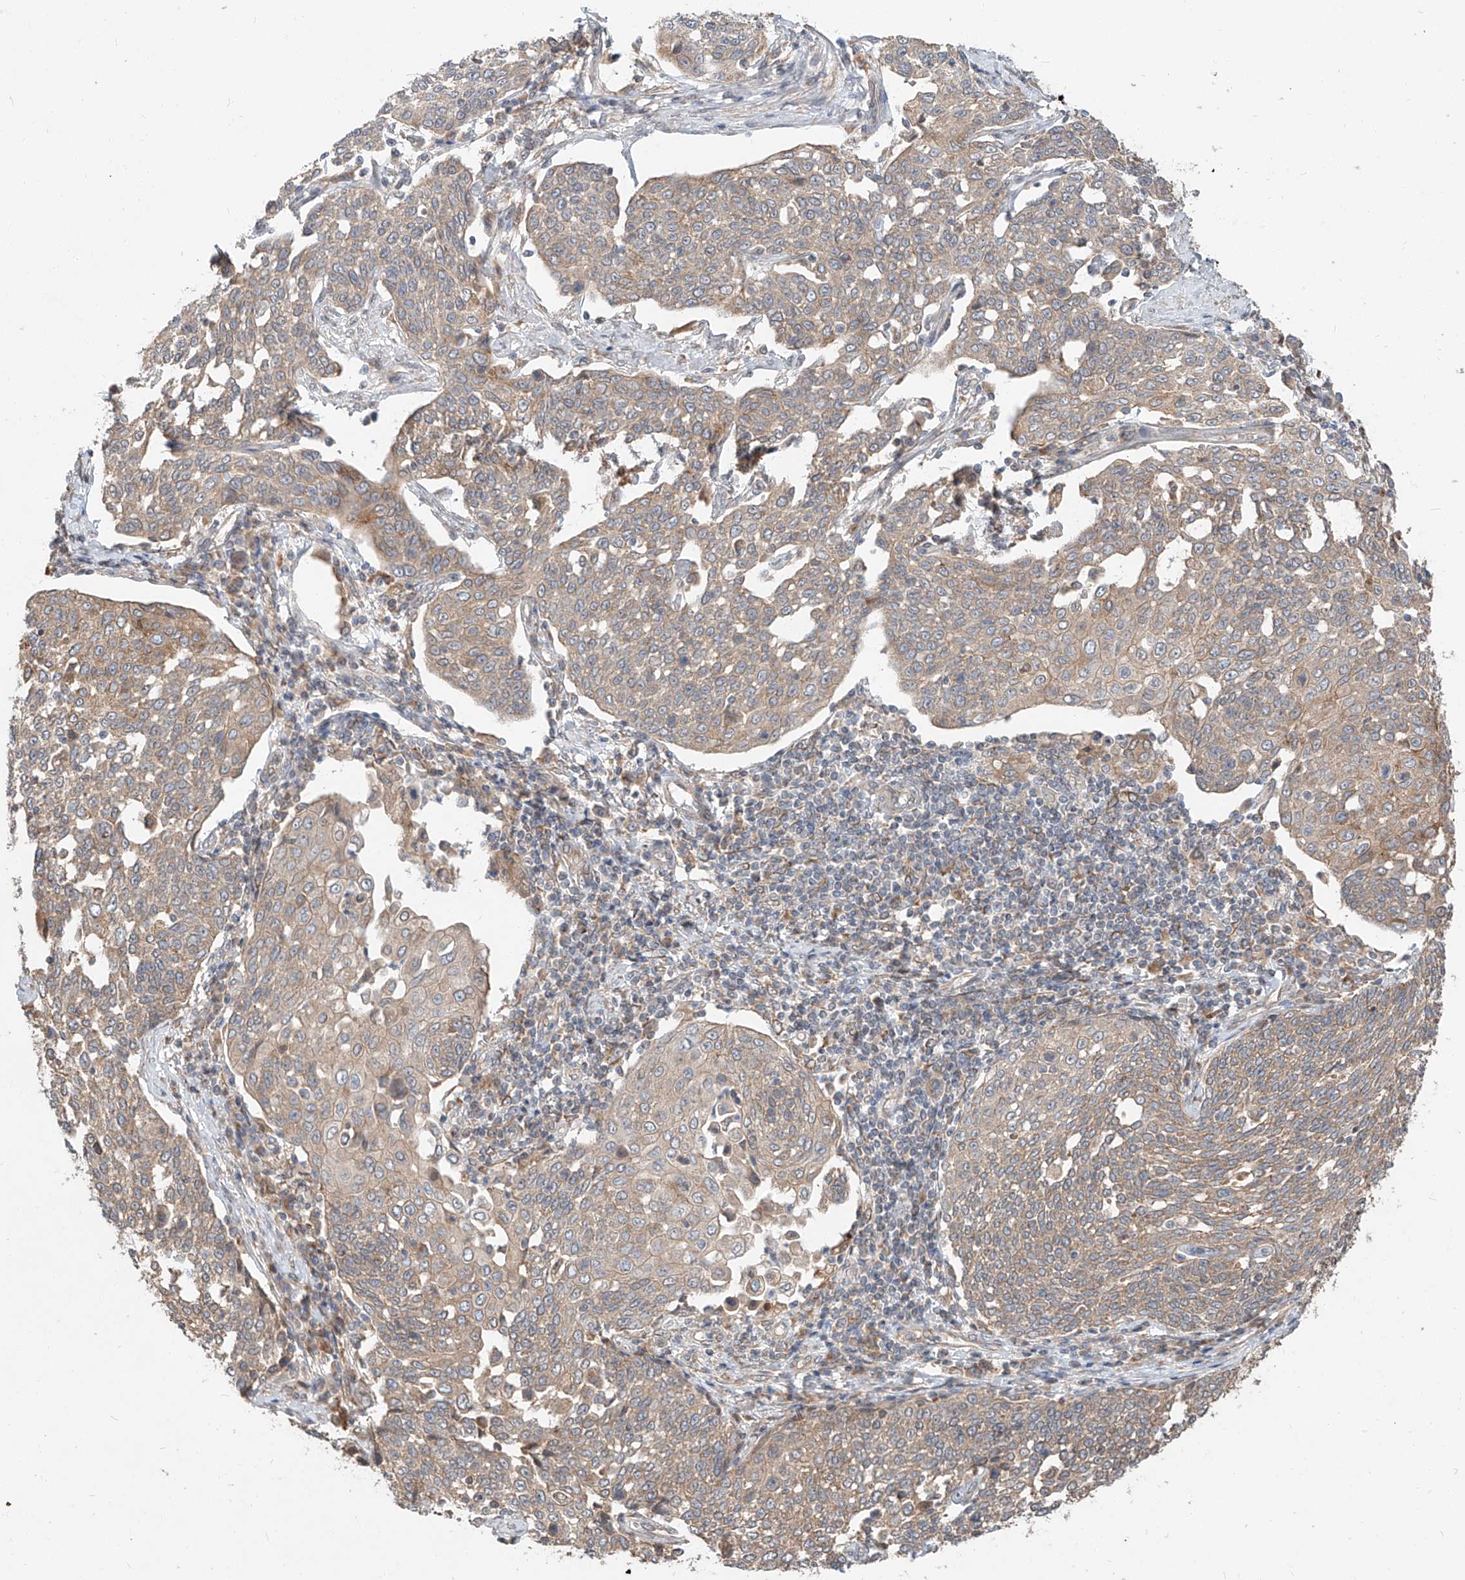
{"staining": {"intensity": "weak", "quantity": "25%-75%", "location": "cytoplasmic/membranous"}, "tissue": "cervical cancer", "cell_type": "Tumor cells", "image_type": "cancer", "snomed": [{"axis": "morphology", "description": "Squamous cell carcinoma, NOS"}, {"axis": "topography", "description": "Cervix"}], "caption": "An image of human cervical cancer stained for a protein reveals weak cytoplasmic/membranous brown staining in tumor cells.", "gene": "STX19", "patient": {"sex": "female", "age": 34}}